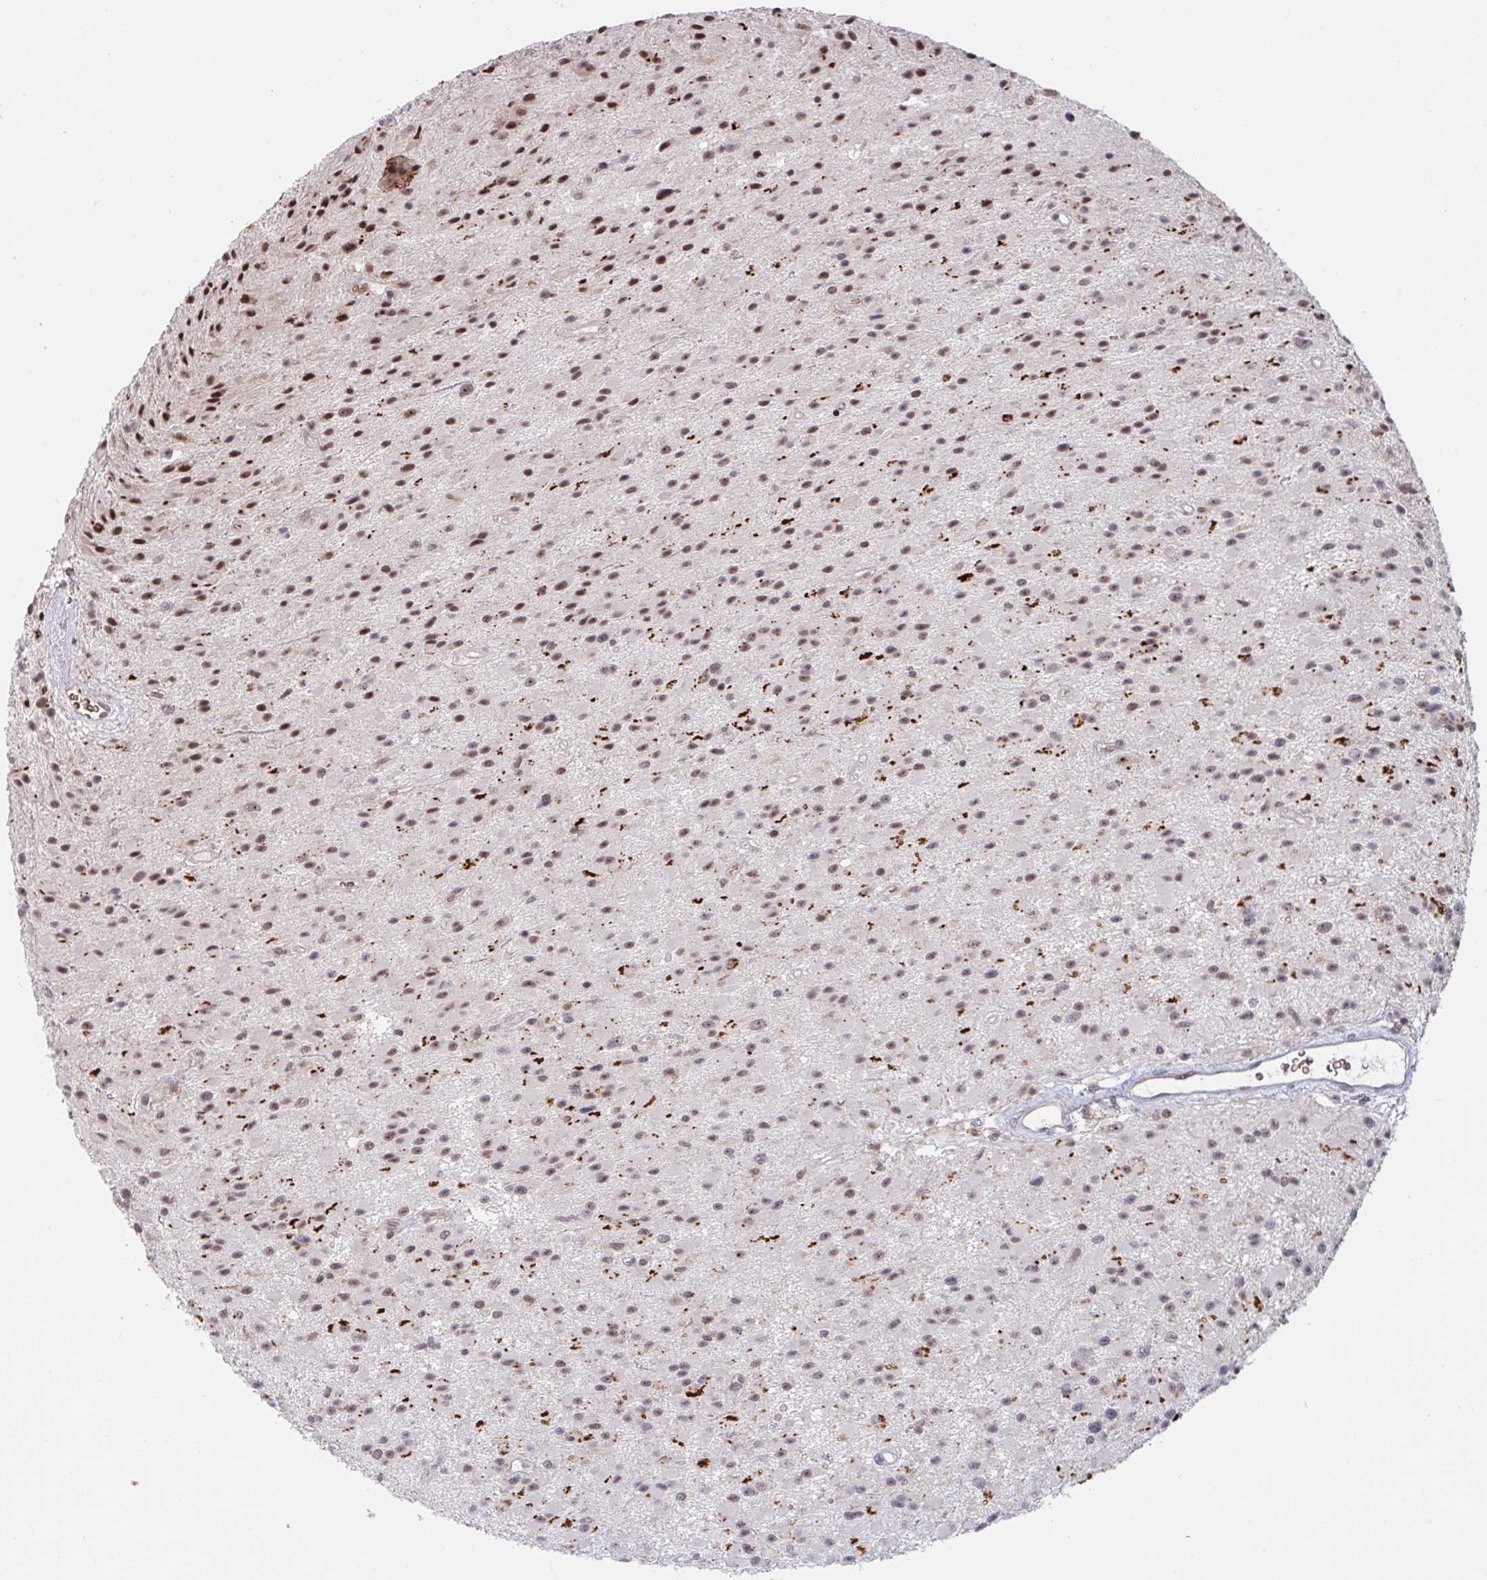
{"staining": {"intensity": "moderate", "quantity": "25%-75%", "location": "nuclear"}, "tissue": "glioma", "cell_type": "Tumor cells", "image_type": "cancer", "snomed": [{"axis": "morphology", "description": "Glioma, malignant, High grade"}, {"axis": "topography", "description": "Brain"}], "caption": "Malignant high-grade glioma stained for a protein exhibits moderate nuclear positivity in tumor cells. Ihc stains the protein of interest in brown and the nuclei are stained blue.", "gene": "NLRP13", "patient": {"sex": "male", "age": 29}}